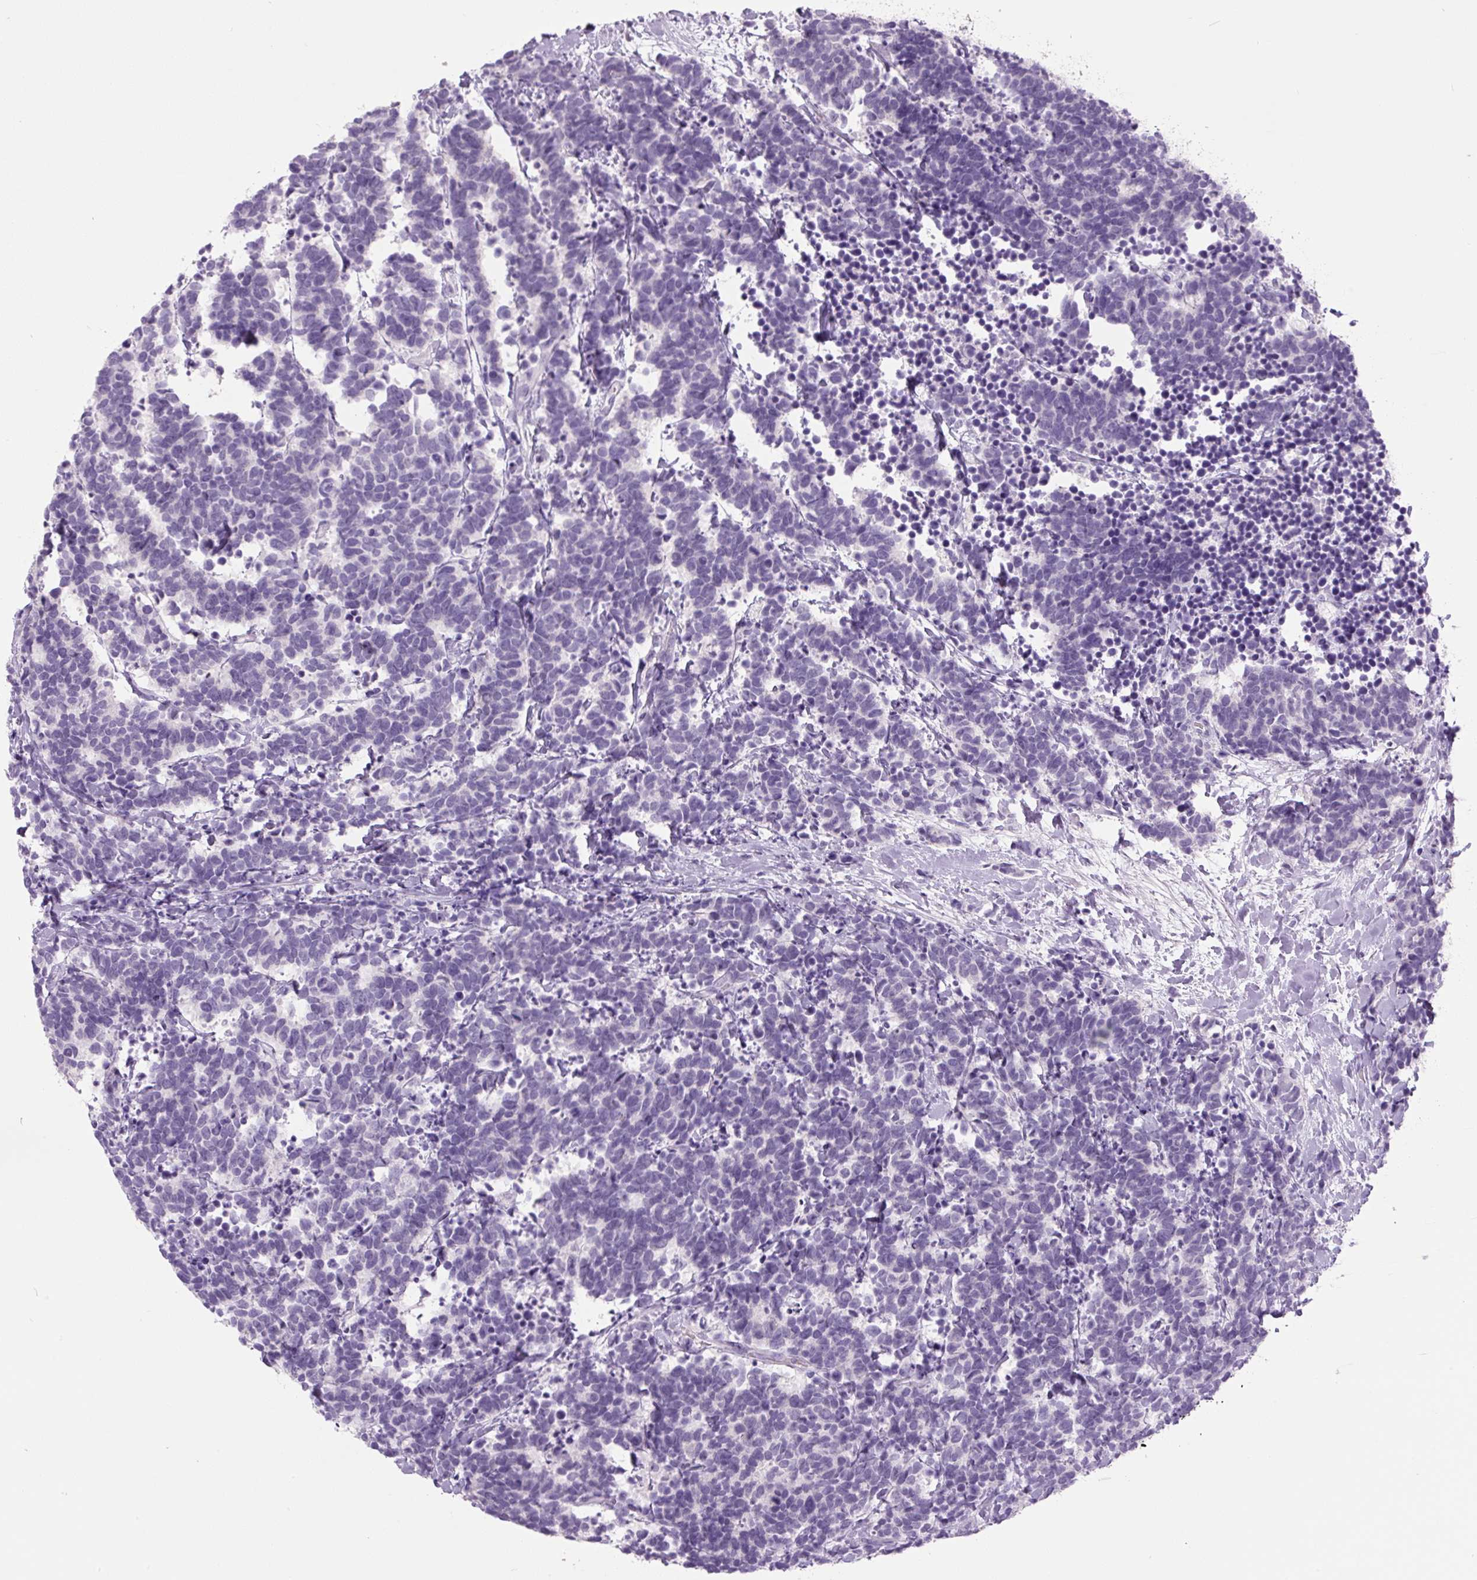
{"staining": {"intensity": "negative", "quantity": "none", "location": "none"}, "tissue": "carcinoid", "cell_type": "Tumor cells", "image_type": "cancer", "snomed": [{"axis": "morphology", "description": "Carcinoma, NOS"}, {"axis": "morphology", "description": "Carcinoid, malignant, NOS"}, {"axis": "topography", "description": "Prostate"}], "caption": "The immunohistochemistry micrograph has no significant expression in tumor cells of malignant carcinoid tissue.", "gene": "COL9A2", "patient": {"sex": "male", "age": 57}}